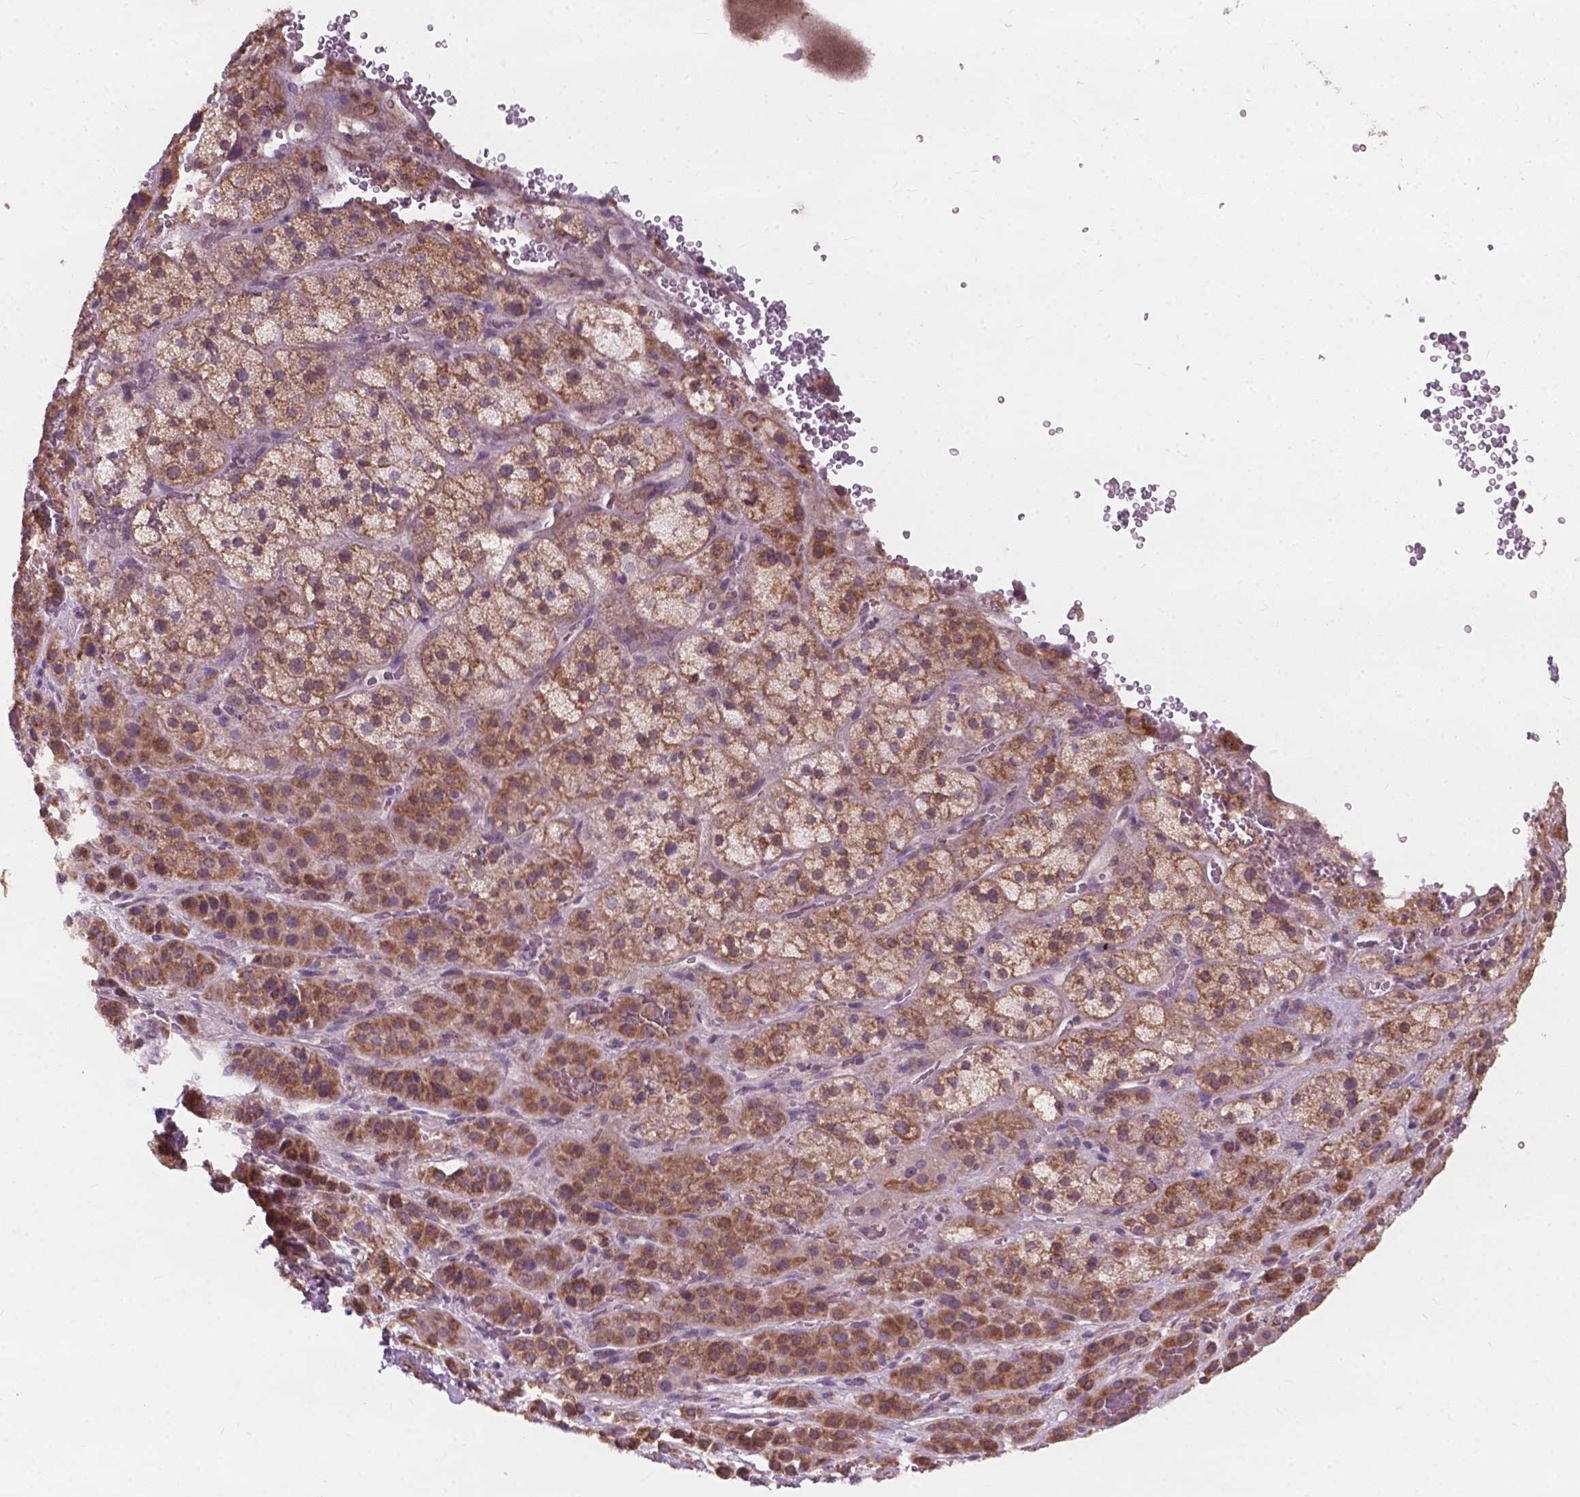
{"staining": {"intensity": "moderate", "quantity": ">75%", "location": "cytoplasmic/membranous"}, "tissue": "adrenal gland", "cell_type": "Glandular cells", "image_type": "normal", "snomed": [{"axis": "morphology", "description": "Normal tissue, NOS"}, {"axis": "topography", "description": "Adrenal gland"}], "caption": "Moderate cytoplasmic/membranous protein positivity is appreciated in about >75% of glandular cells in adrenal gland. The protein is shown in brown color, while the nuclei are stained blue.", "gene": "NDUFA10", "patient": {"sex": "male", "age": 57}}